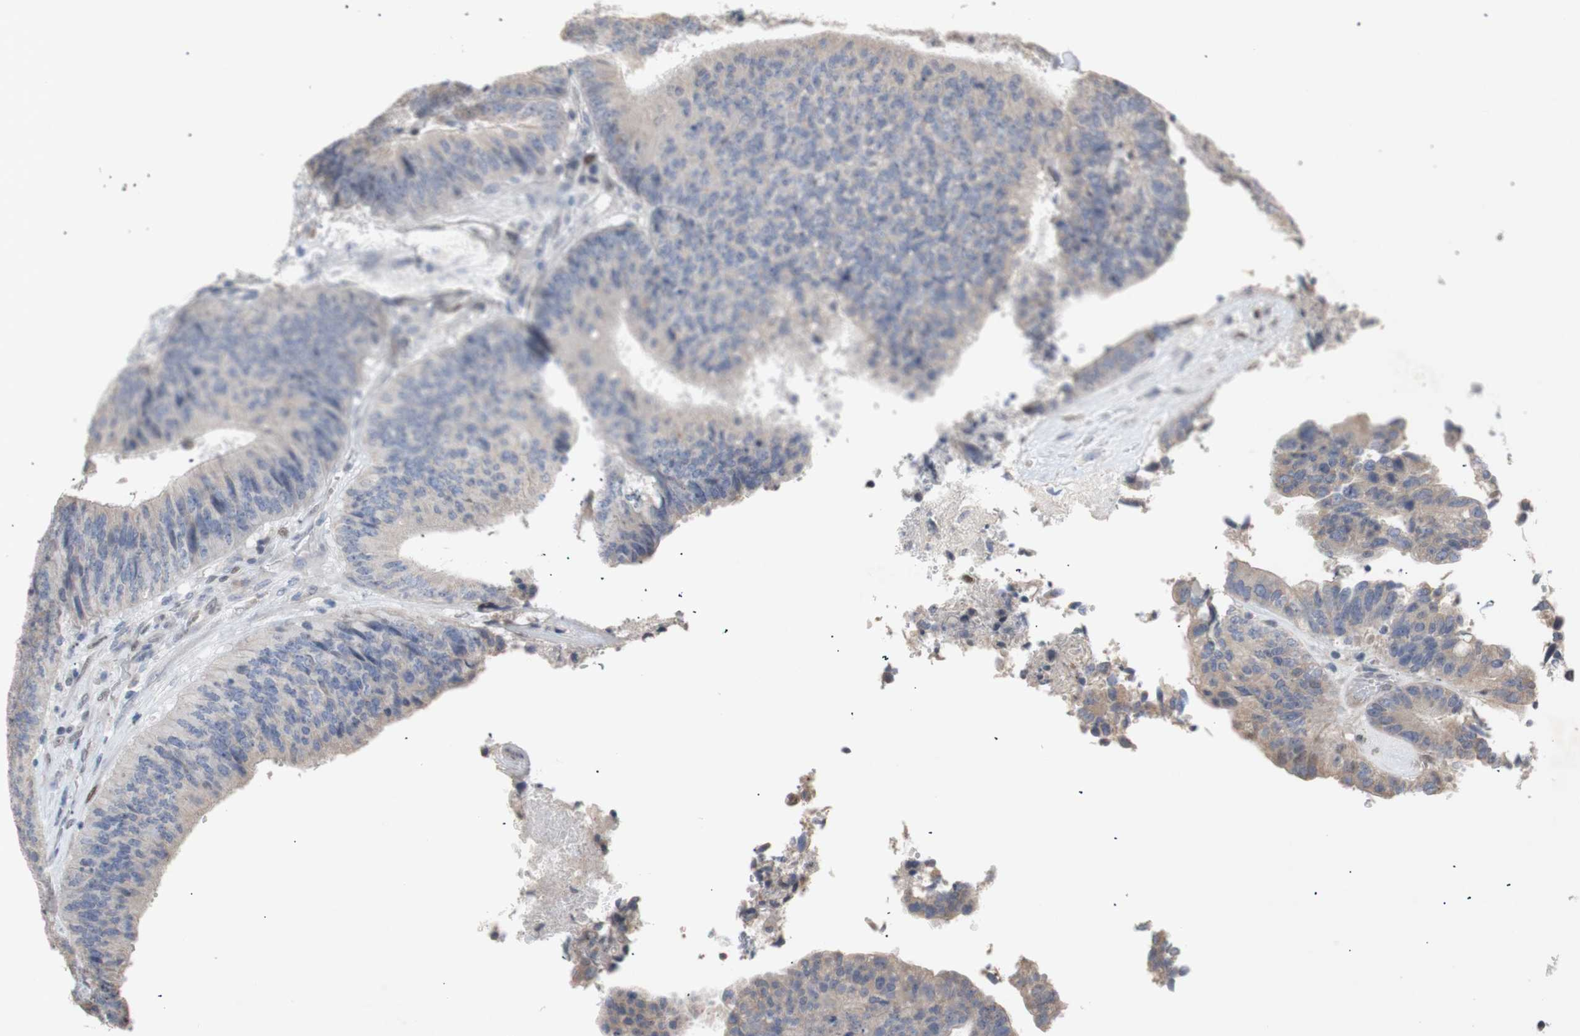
{"staining": {"intensity": "weak", "quantity": ">75%", "location": "cytoplasmic/membranous"}, "tissue": "colorectal cancer", "cell_type": "Tumor cells", "image_type": "cancer", "snomed": [{"axis": "morphology", "description": "Adenocarcinoma, NOS"}, {"axis": "topography", "description": "Rectum"}], "caption": "A photomicrograph of human adenocarcinoma (colorectal) stained for a protein exhibits weak cytoplasmic/membranous brown staining in tumor cells. Using DAB (brown) and hematoxylin (blue) stains, captured at high magnification using brightfield microscopy.", "gene": "FOSB", "patient": {"sex": "male", "age": 72}}